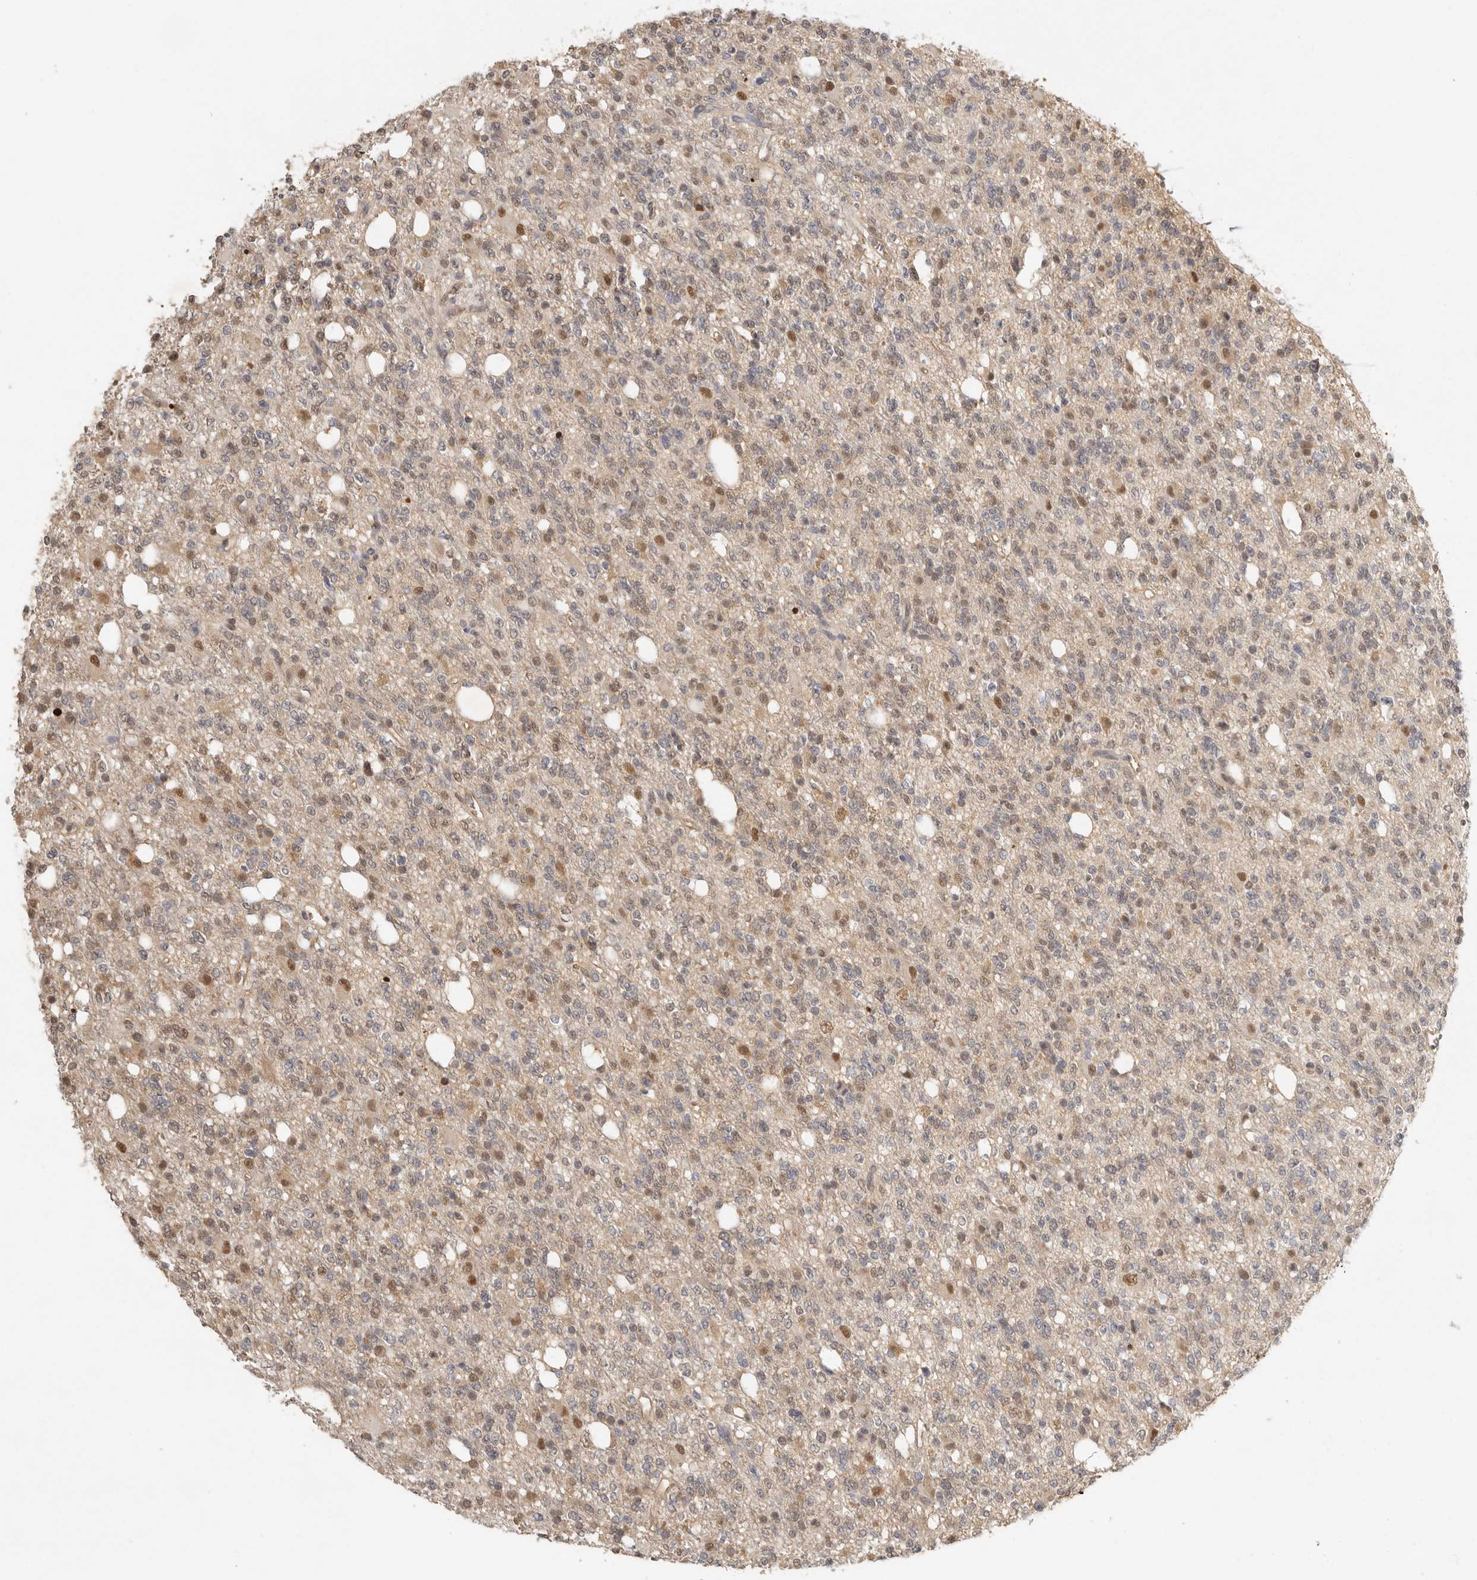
{"staining": {"intensity": "moderate", "quantity": "25%-75%", "location": "nuclear"}, "tissue": "glioma", "cell_type": "Tumor cells", "image_type": "cancer", "snomed": [{"axis": "morphology", "description": "Glioma, malignant, High grade"}, {"axis": "topography", "description": "Brain"}], "caption": "Protein staining demonstrates moderate nuclear expression in about 25%-75% of tumor cells in malignant glioma (high-grade).", "gene": "PSMA5", "patient": {"sex": "female", "age": 62}}